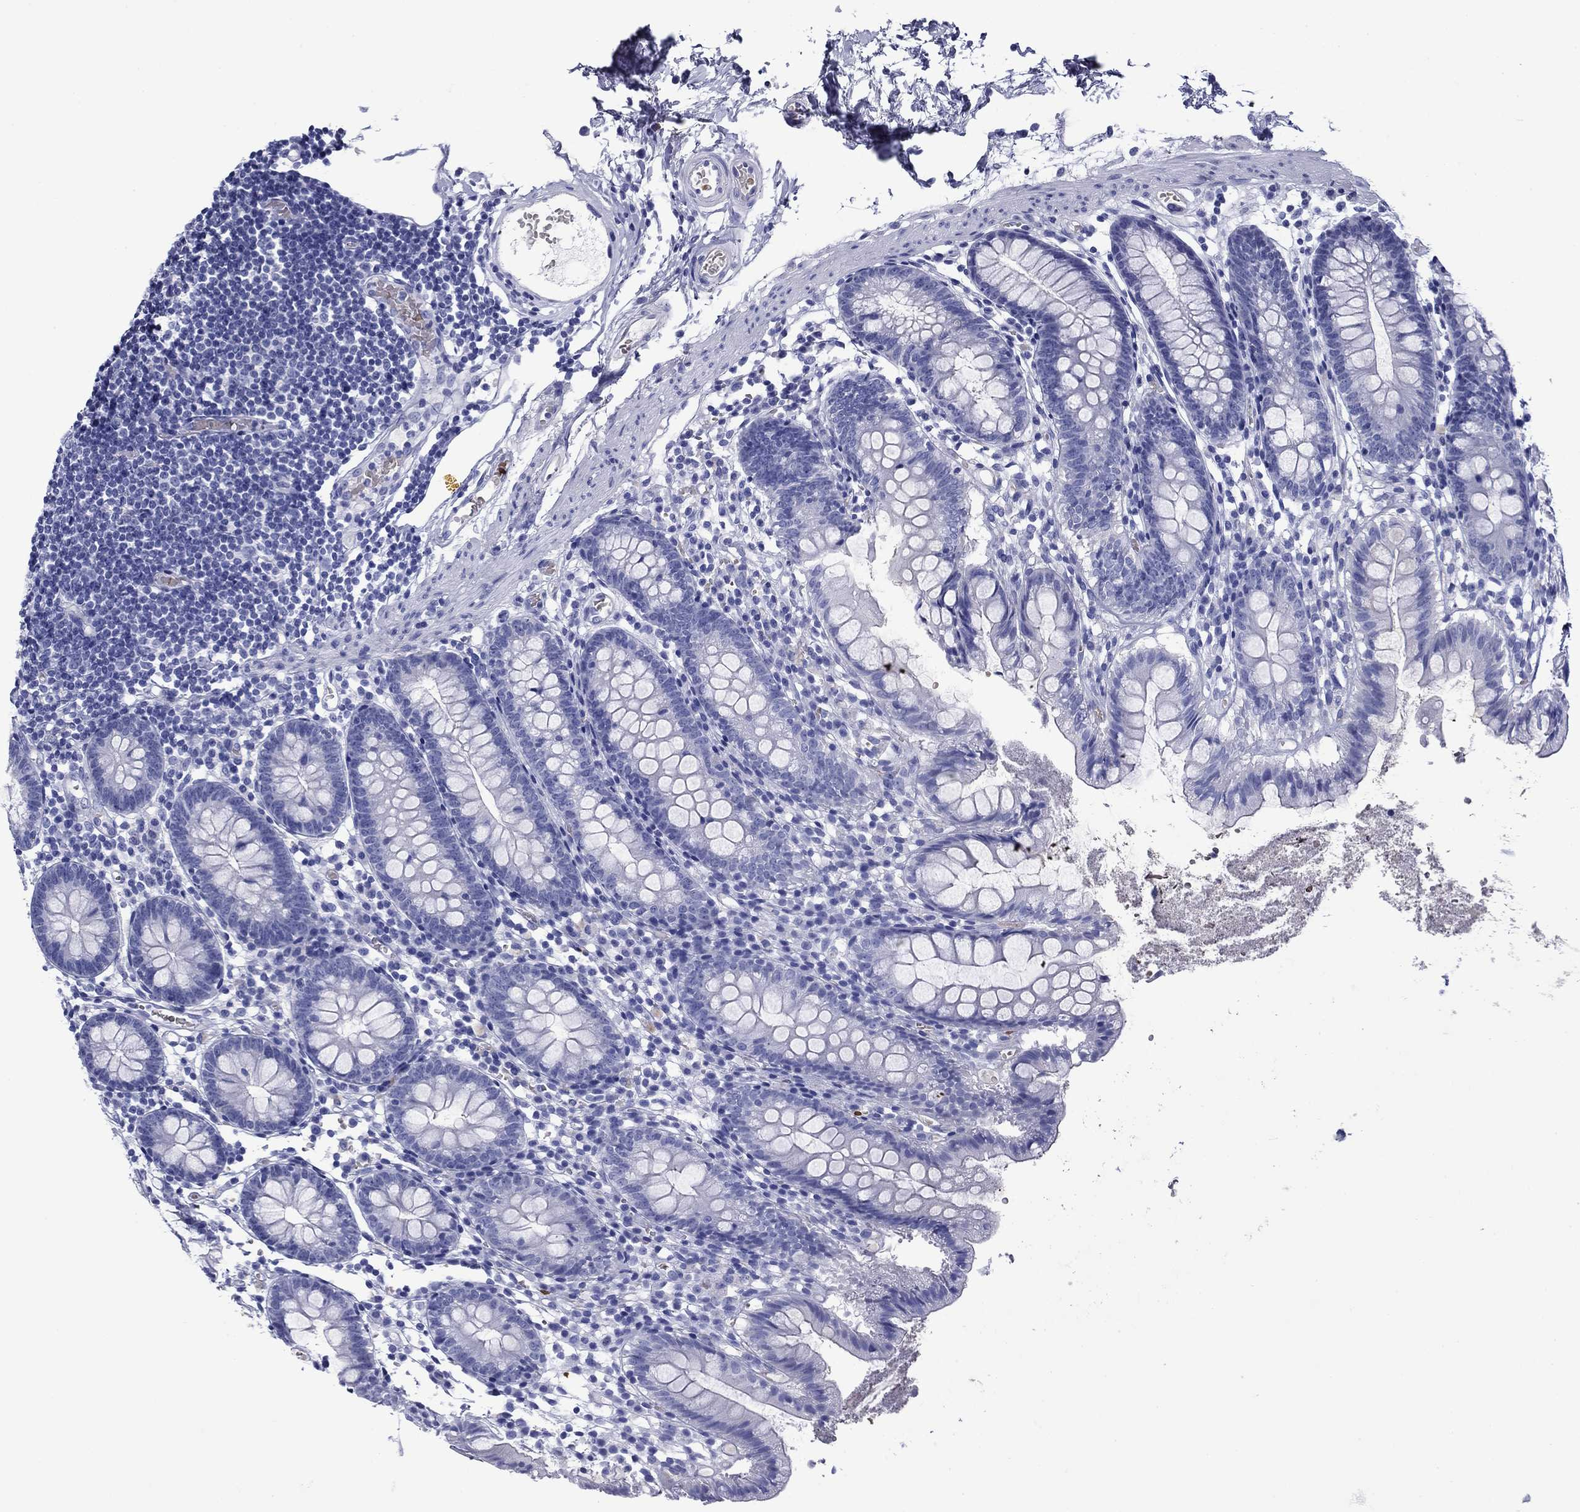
{"staining": {"intensity": "negative", "quantity": "none", "location": "none"}, "tissue": "small intestine", "cell_type": "Glandular cells", "image_type": "normal", "snomed": [{"axis": "morphology", "description": "Normal tissue, NOS"}, {"axis": "topography", "description": "Small intestine"}], "caption": "This histopathology image is of normal small intestine stained with IHC to label a protein in brown with the nuclei are counter-stained blue. There is no staining in glandular cells. Nuclei are stained in blue.", "gene": "ROM1", "patient": {"sex": "female", "age": 90}}